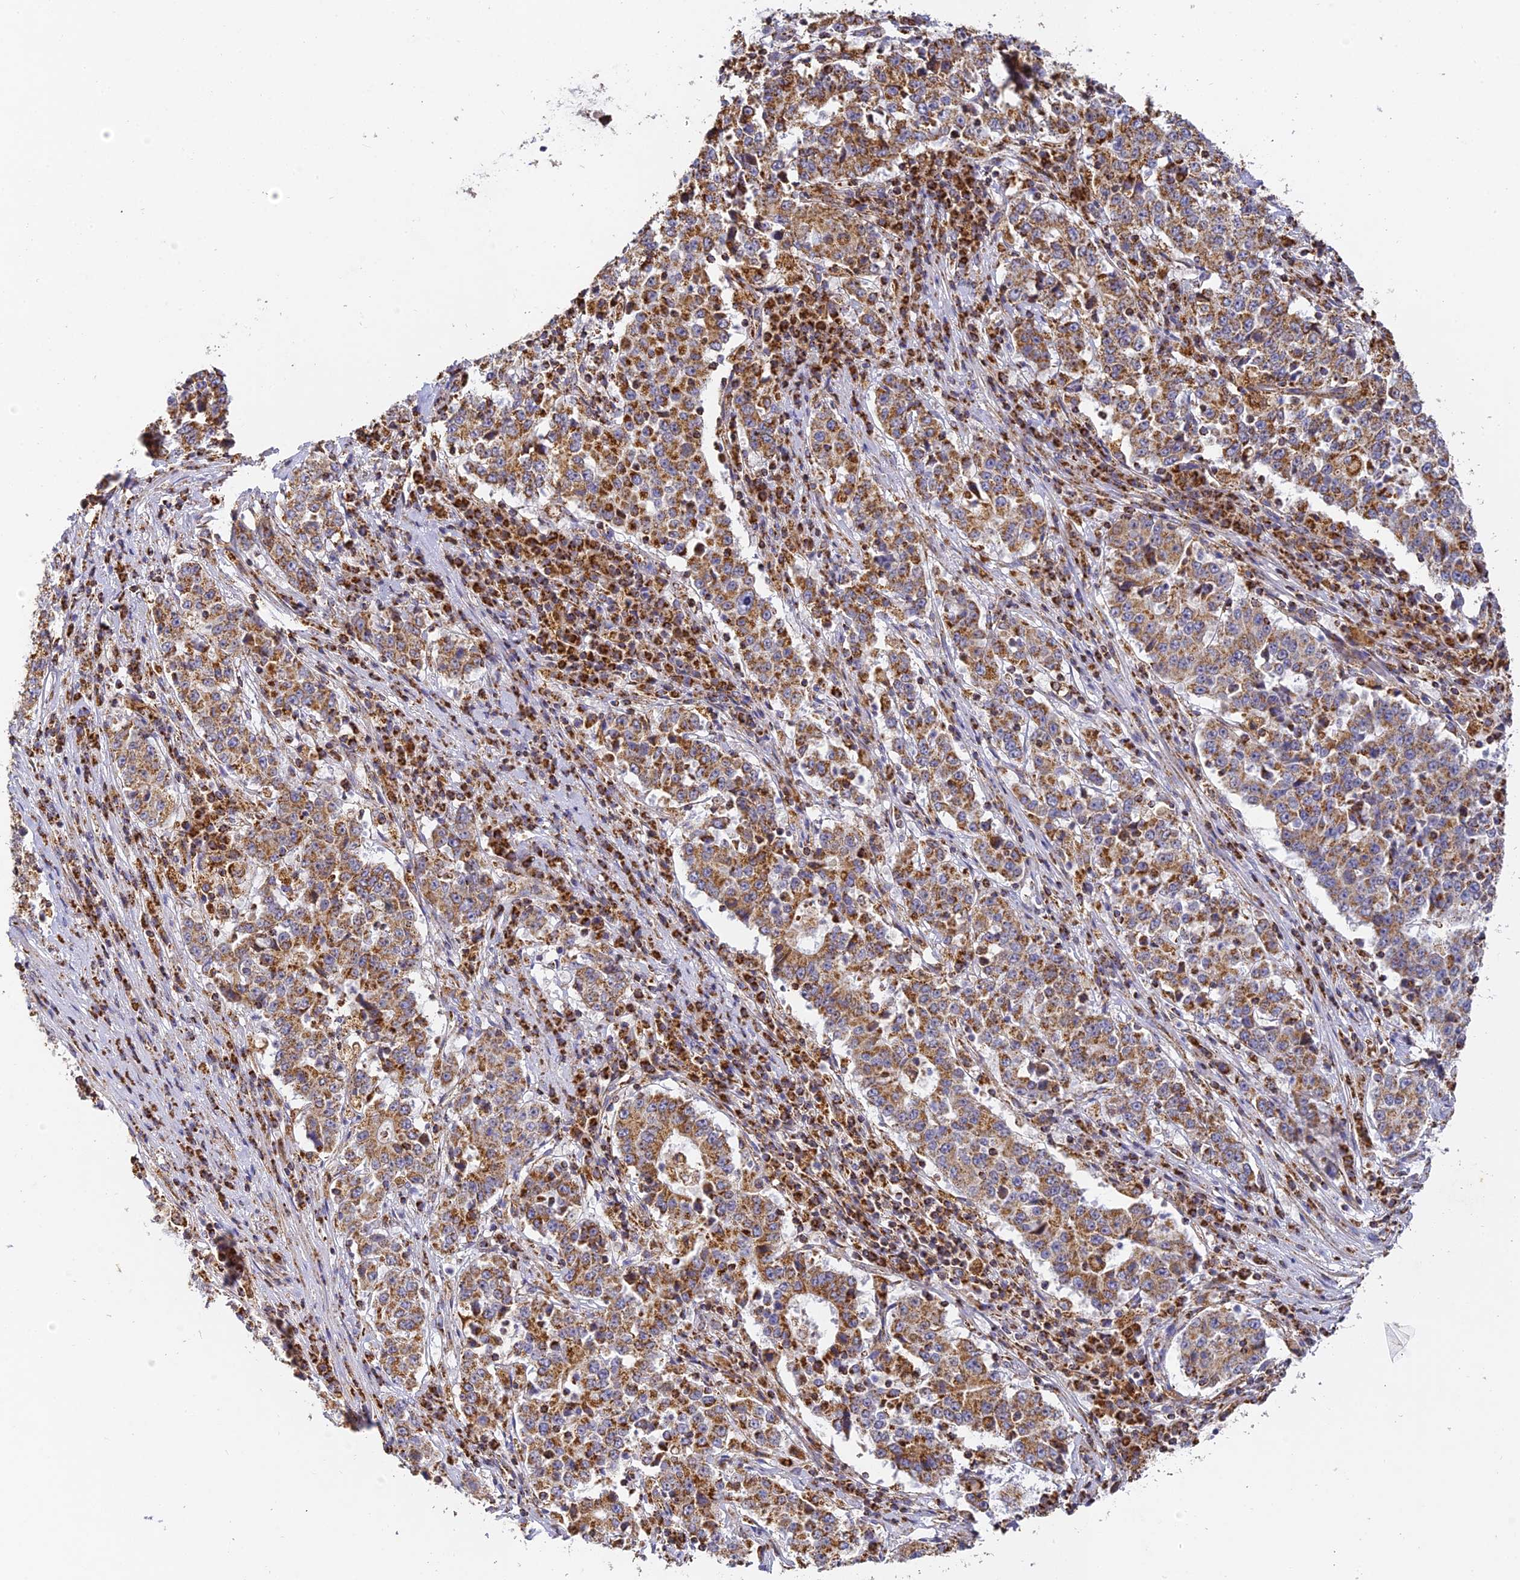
{"staining": {"intensity": "strong", "quantity": ">75%", "location": "cytoplasmic/membranous"}, "tissue": "stomach cancer", "cell_type": "Tumor cells", "image_type": "cancer", "snomed": [{"axis": "morphology", "description": "Adenocarcinoma, NOS"}, {"axis": "topography", "description": "Stomach"}], "caption": "This histopathology image demonstrates stomach cancer stained with immunohistochemistry (IHC) to label a protein in brown. The cytoplasmic/membranous of tumor cells show strong positivity for the protein. Nuclei are counter-stained blue.", "gene": "DONSON", "patient": {"sex": "male", "age": 59}}